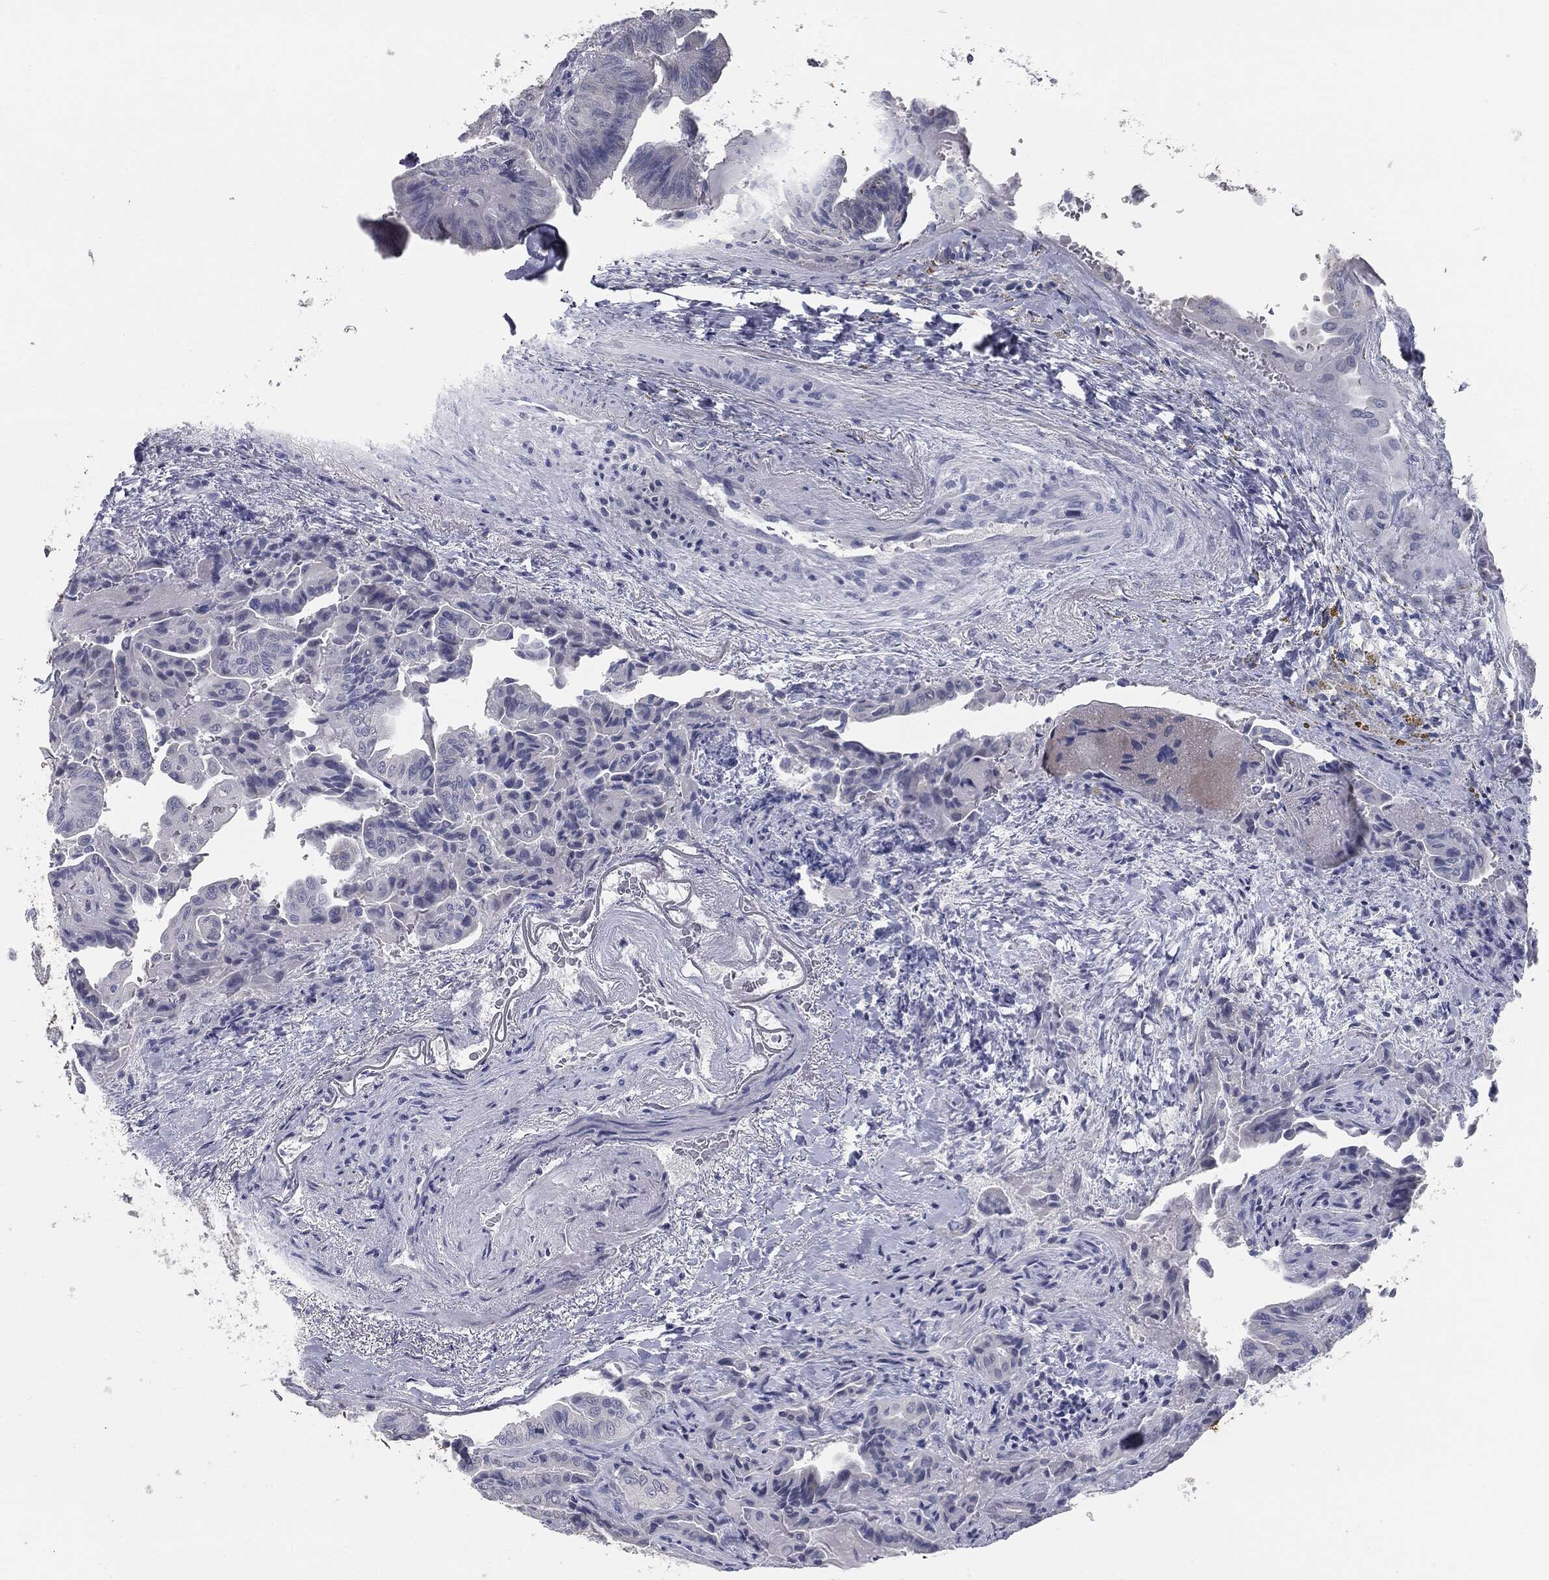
{"staining": {"intensity": "negative", "quantity": "none", "location": "none"}, "tissue": "thyroid cancer", "cell_type": "Tumor cells", "image_type": "cancer", "snomed": [{"axis": "morphology", "description": "Papillary adenocarcinoma, NOS"}, {"axis": "topography", "description": "Thyroid gland"}], "caption": "Photomicrograph shows no protein positivity in tumor cells of papillary adenocarcinoma (thyroid) tissue. (Stains: DAB (3,3'-diaminobenzidine) immunohistochemistry (IHC) with hematoxylin counter stain, Microscopy: brightfield microscopy at high magnification).", "gene": "MUC5AC", "patient": {"sex": "female", "age": 68}}